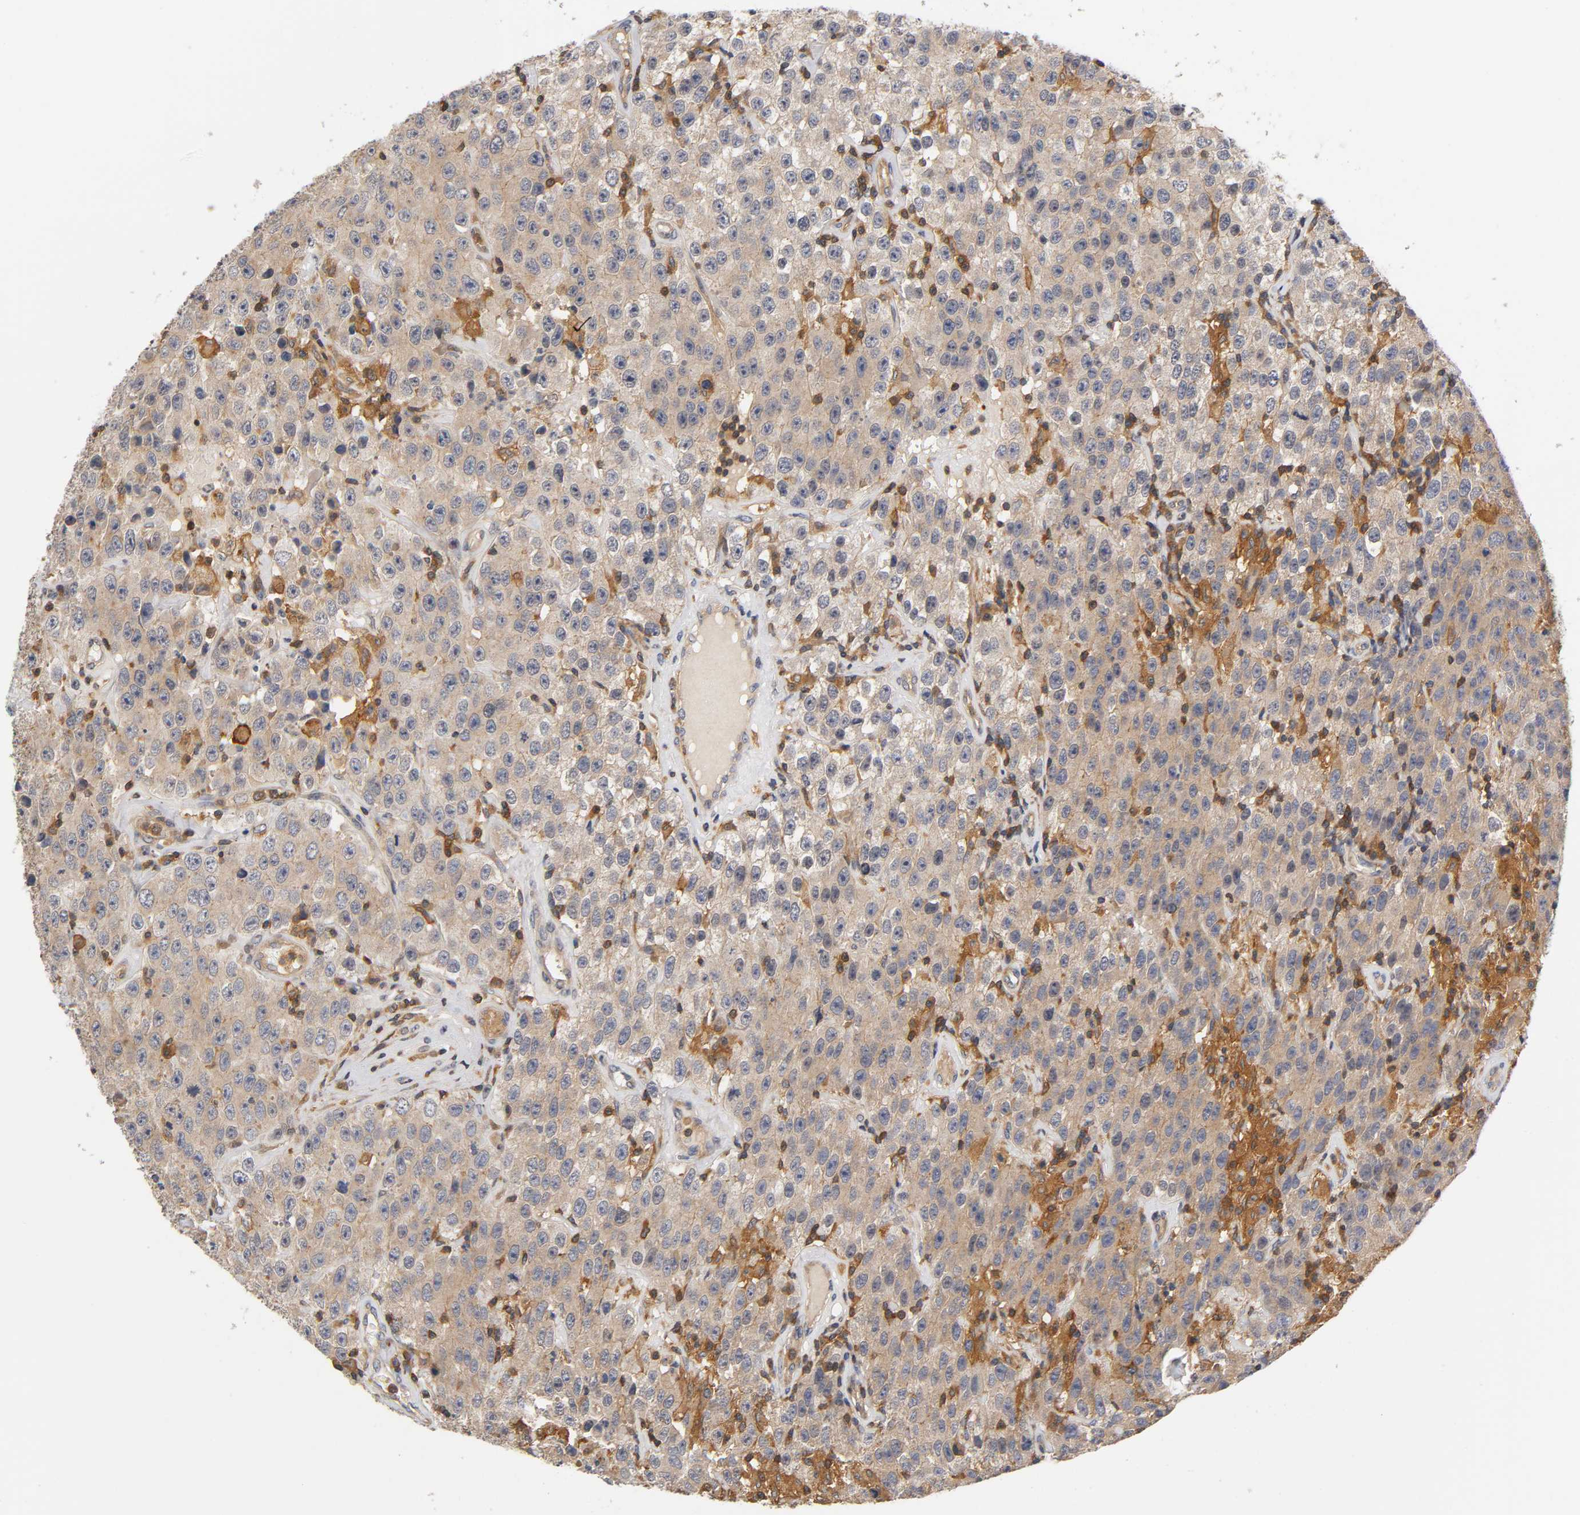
{"staining": {"intensity": "moderate", "quantity": ">75%", "location": "cytoplasmic/membranous"}, "tissue": "testis cancer", "cell_type": "Tumor cells", "image_type": "cancer", "snomed": [{"axis": "morphology", "description": "Seminoma, NOS"}, {"axis": "topography", "description": "Testis"}], "caption": "A photomicrograph of testis seminoma stained for a protein shows moderate cytoplasmic/membranous brown staining in tumor cells. (IHC, brightfield microscopy, high magnification).", "gene": "ACTR2", "patient": {"sex": "male", "age": 52}}